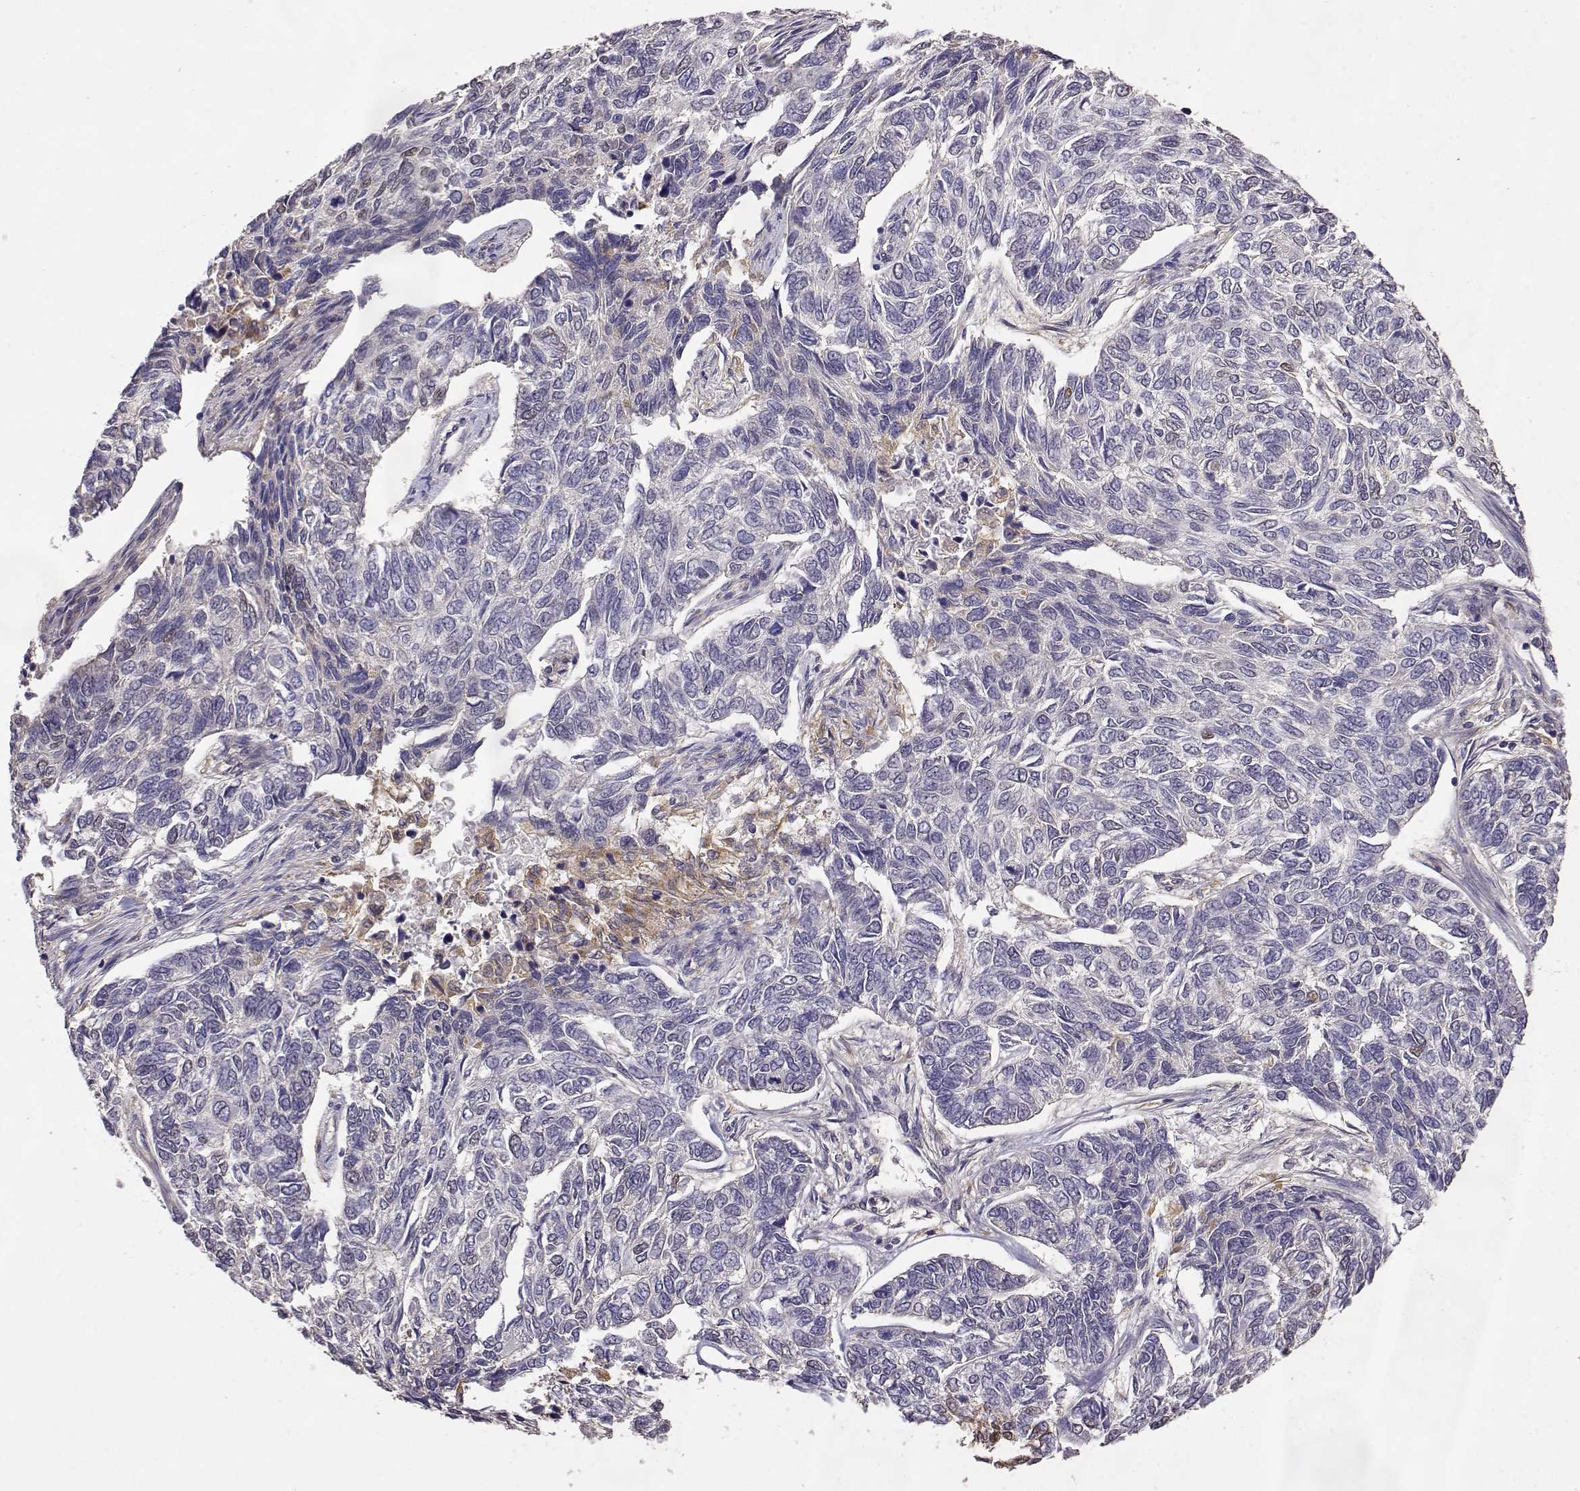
{"staining": {"intensity": "negative", "quantity": "none", "location": "none"}, "tissue": "skin cancer", "cell_type": "Tumor cells", "image_type": "cancer", "snomed": [{"axis": "morphology", "description": "Basal cell carcinoma"}, {"axis": "topography", "description": "Skin"}], "caption": "Immunohistochemistry of human skin cancer reveals no staining in tumor cells.", "gene": "CRIM1", "patient": {"sex": "female", "age": 65}}